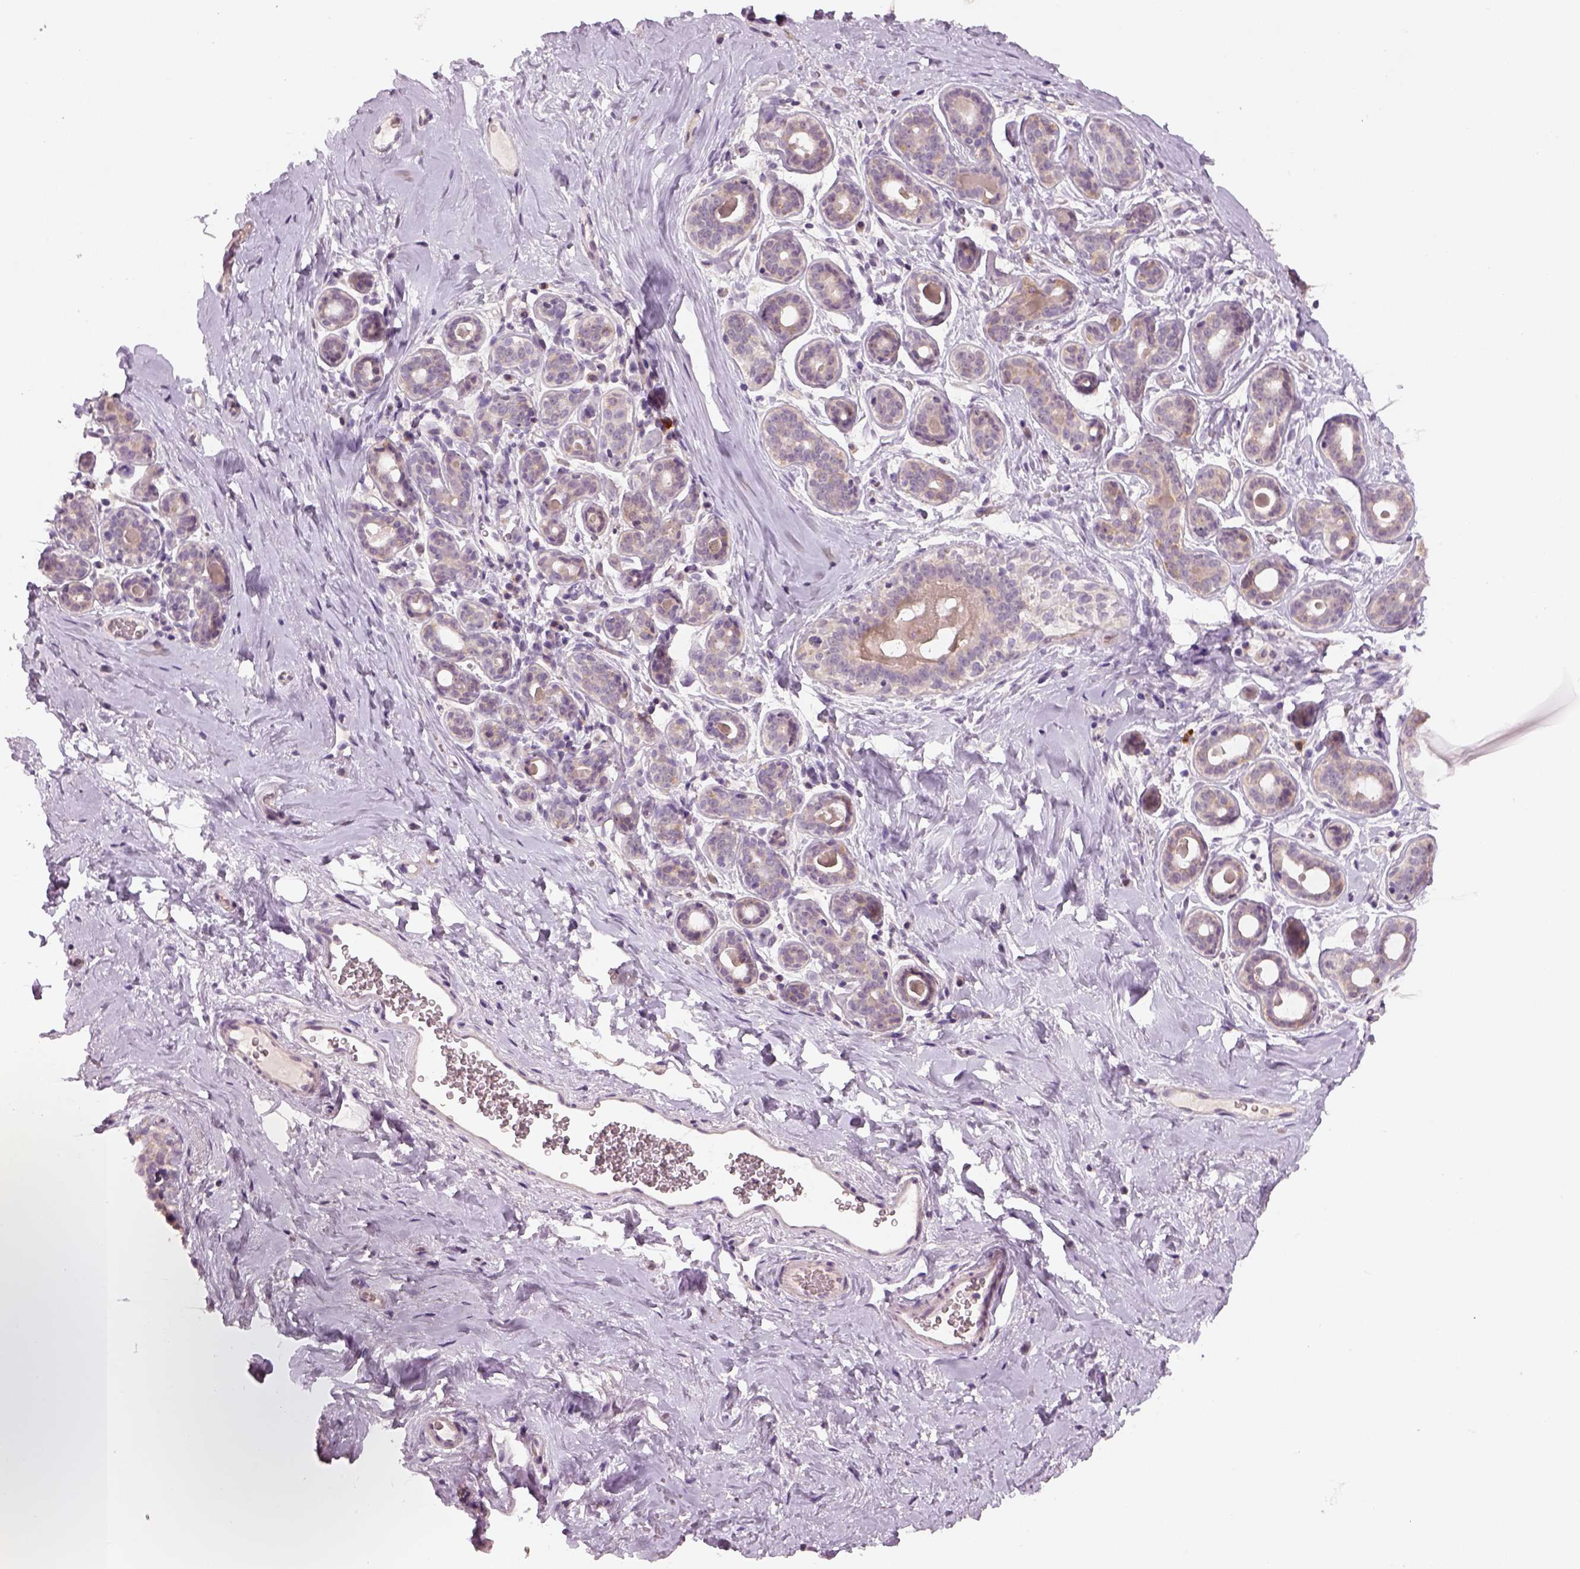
{"staining": {"intensity": "negative", "quantity": "none", "location": "none"}, "tissue": "breast", "cell_type": "Adipocytes", "image_type": "normal", "snomed": [{"axis": "morphology", "description": "Normal tissue, NOS"}, {"axis": "topography", "description": "Skin"}, {"axis": "topography", "description": "Breast"}], "caption": "Human breast stained for a protein using IHC reveals no staining in adipocytes.", "gene": "GDNF", "patient": {"sex": "female", "age": 43}}